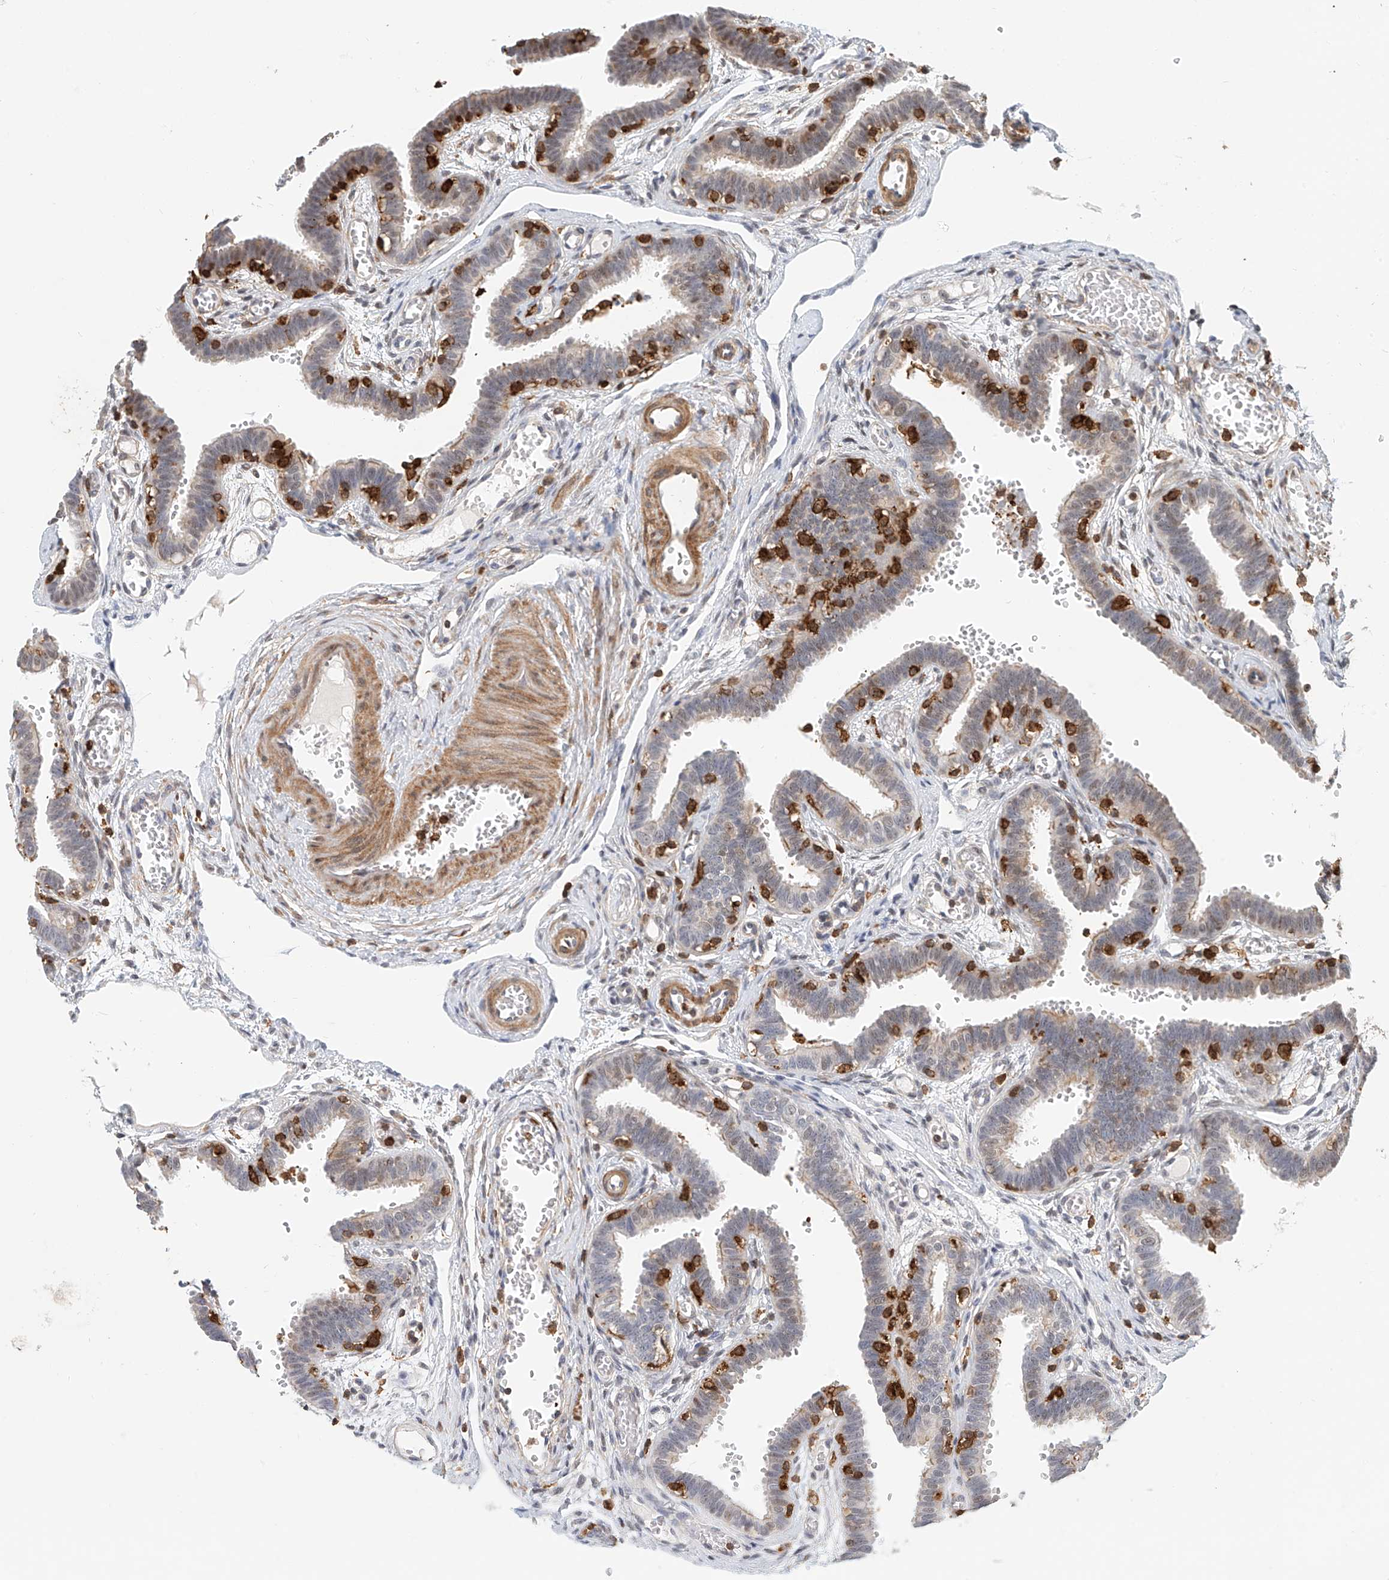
{"staining": {"intensity": "moderate", "quantity": "<25%", "location": "cytoplasmic/membranous"}, "tissue": "fallopian tube", "cell_type": "Glandular cells", "image_type": "normal", "snomed": [{"axis": "morphology", "description": "Normal tissue, NOS"}, {"axis": "topography", "description": "Fallopian tube"}, {"axis": "topography", "description": "Placenta"}], "caption": "Immunohistochemical staining of normal human fallopian tube displays low levels of moderate cytoplasmic/membranous expression in about <25% of glandular cells. (DAB (3,3'-diaminobenzidine) = brown stain, brightfield microscopy at high magnification).", "gene": "MICAL1", "patient": {"sex": "female", "age": 32}}